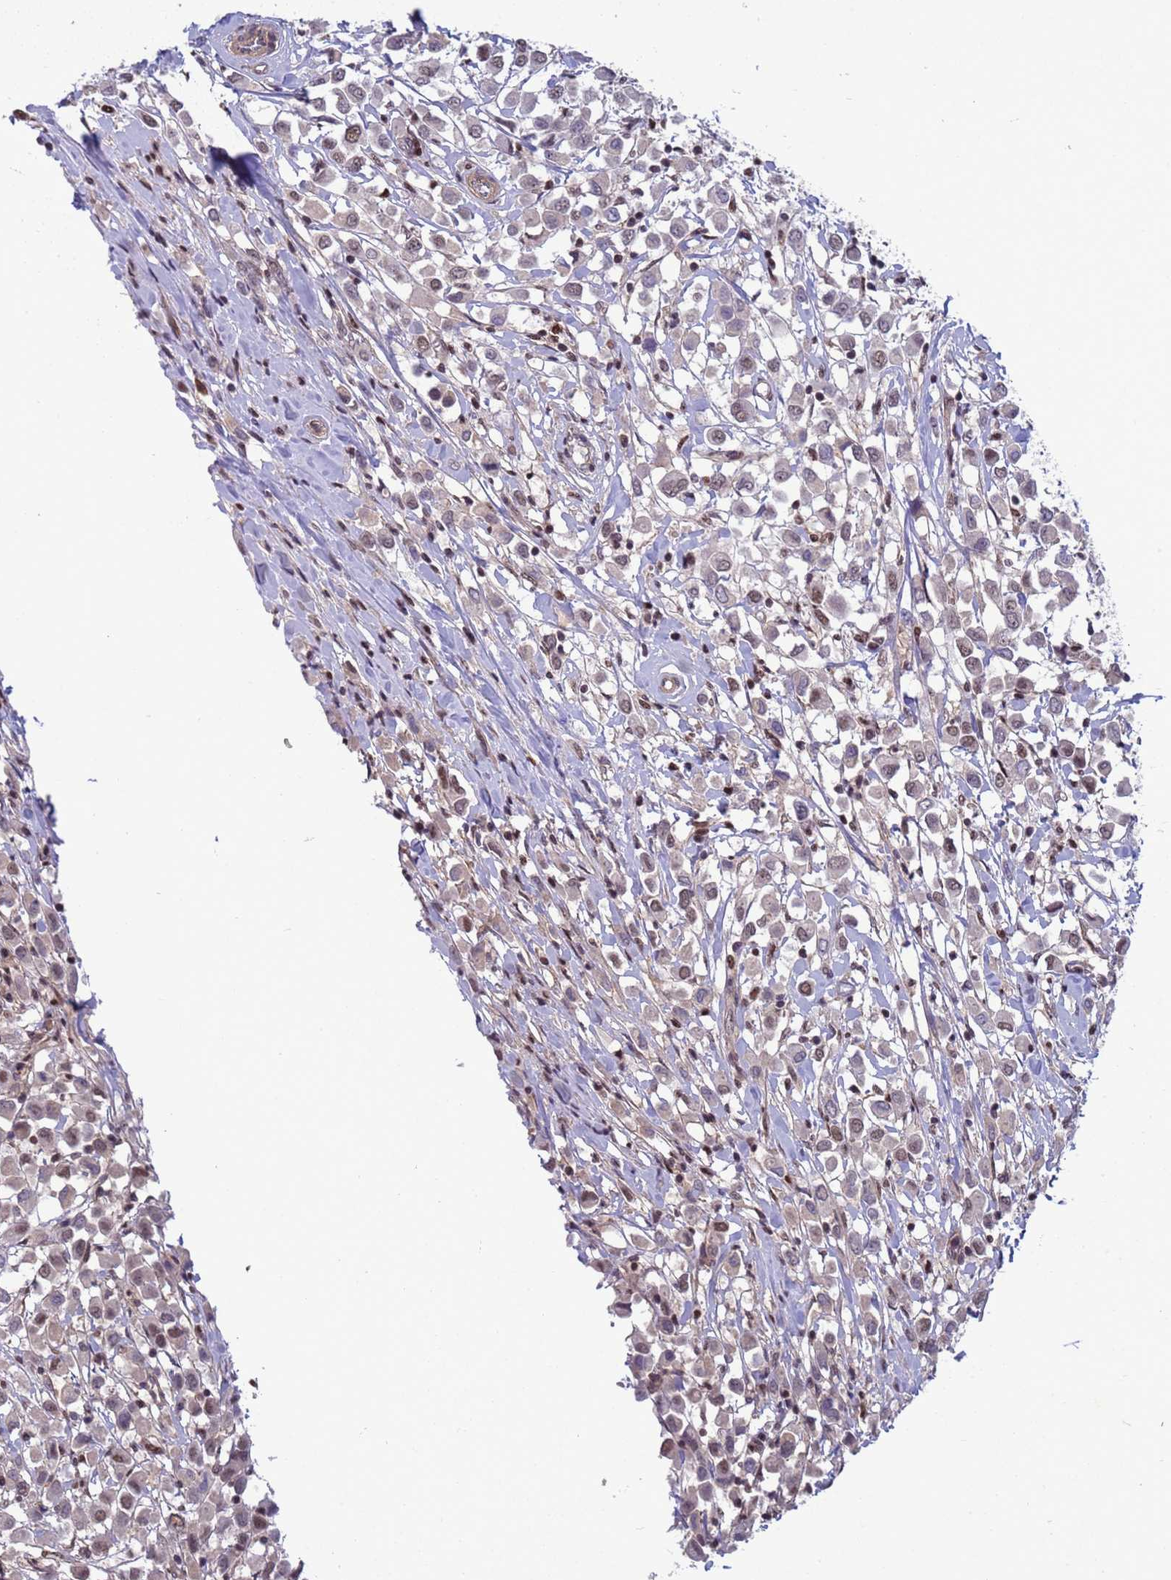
{"staining": {"intensity": "moderate", "quantity": "<25%", "location": "nuclear"}, "tissue": "breast cancer", "cell_type": "Tumor cells", "image_type": "cancer", "snomed": [{"axis": "morphology", "description": "Duct carcinoma"}, {"axis": "topography", "description": "Breast"}], "caption": "IHC (DAB (3,3'-diaminobenzidine)) staining of human breast infiltrating ductal carcinoma demonstrates moderate nuclear protein staining in approximately <25% of tumor cells.", "gene": "NSL1", "patient": {"sex": "female", "age": 61}}